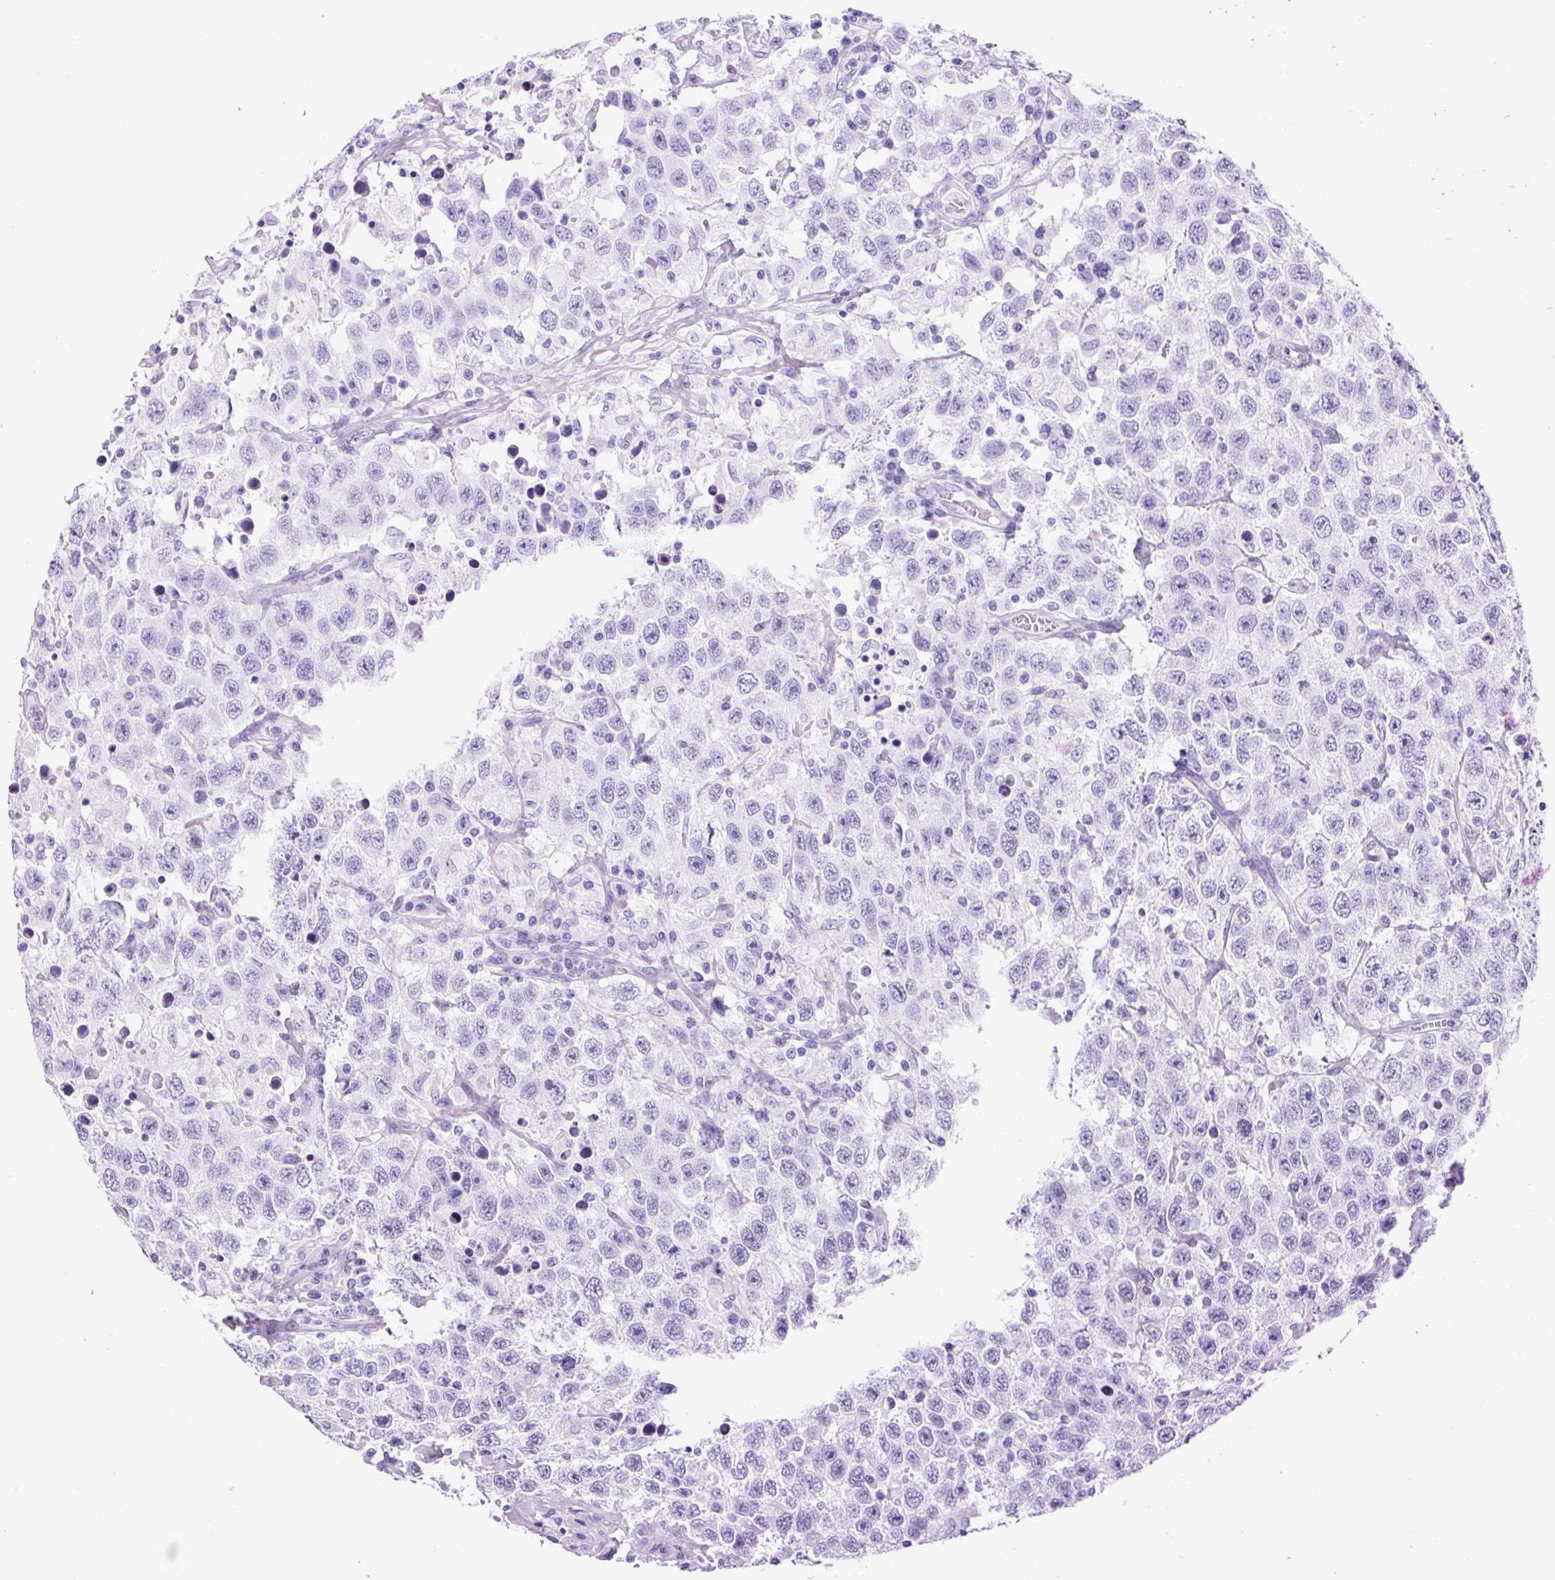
{"staining": {"intensity": "negative", "quantity": "none", "location": "none"}, "tissue": "testis cancer", "cell_type": "Tumor cells", "image_type": "cancer", "snomed": [{"axis": "morphology", "description": "Seminoma, NOS"}, {"axis": "topography", "description": "Testis"}], "caption": "Tumor cells show no significant protein staining in seminoma (testis).", "gene": "CEL", "patient": {"sex": "male", "age": 41}}